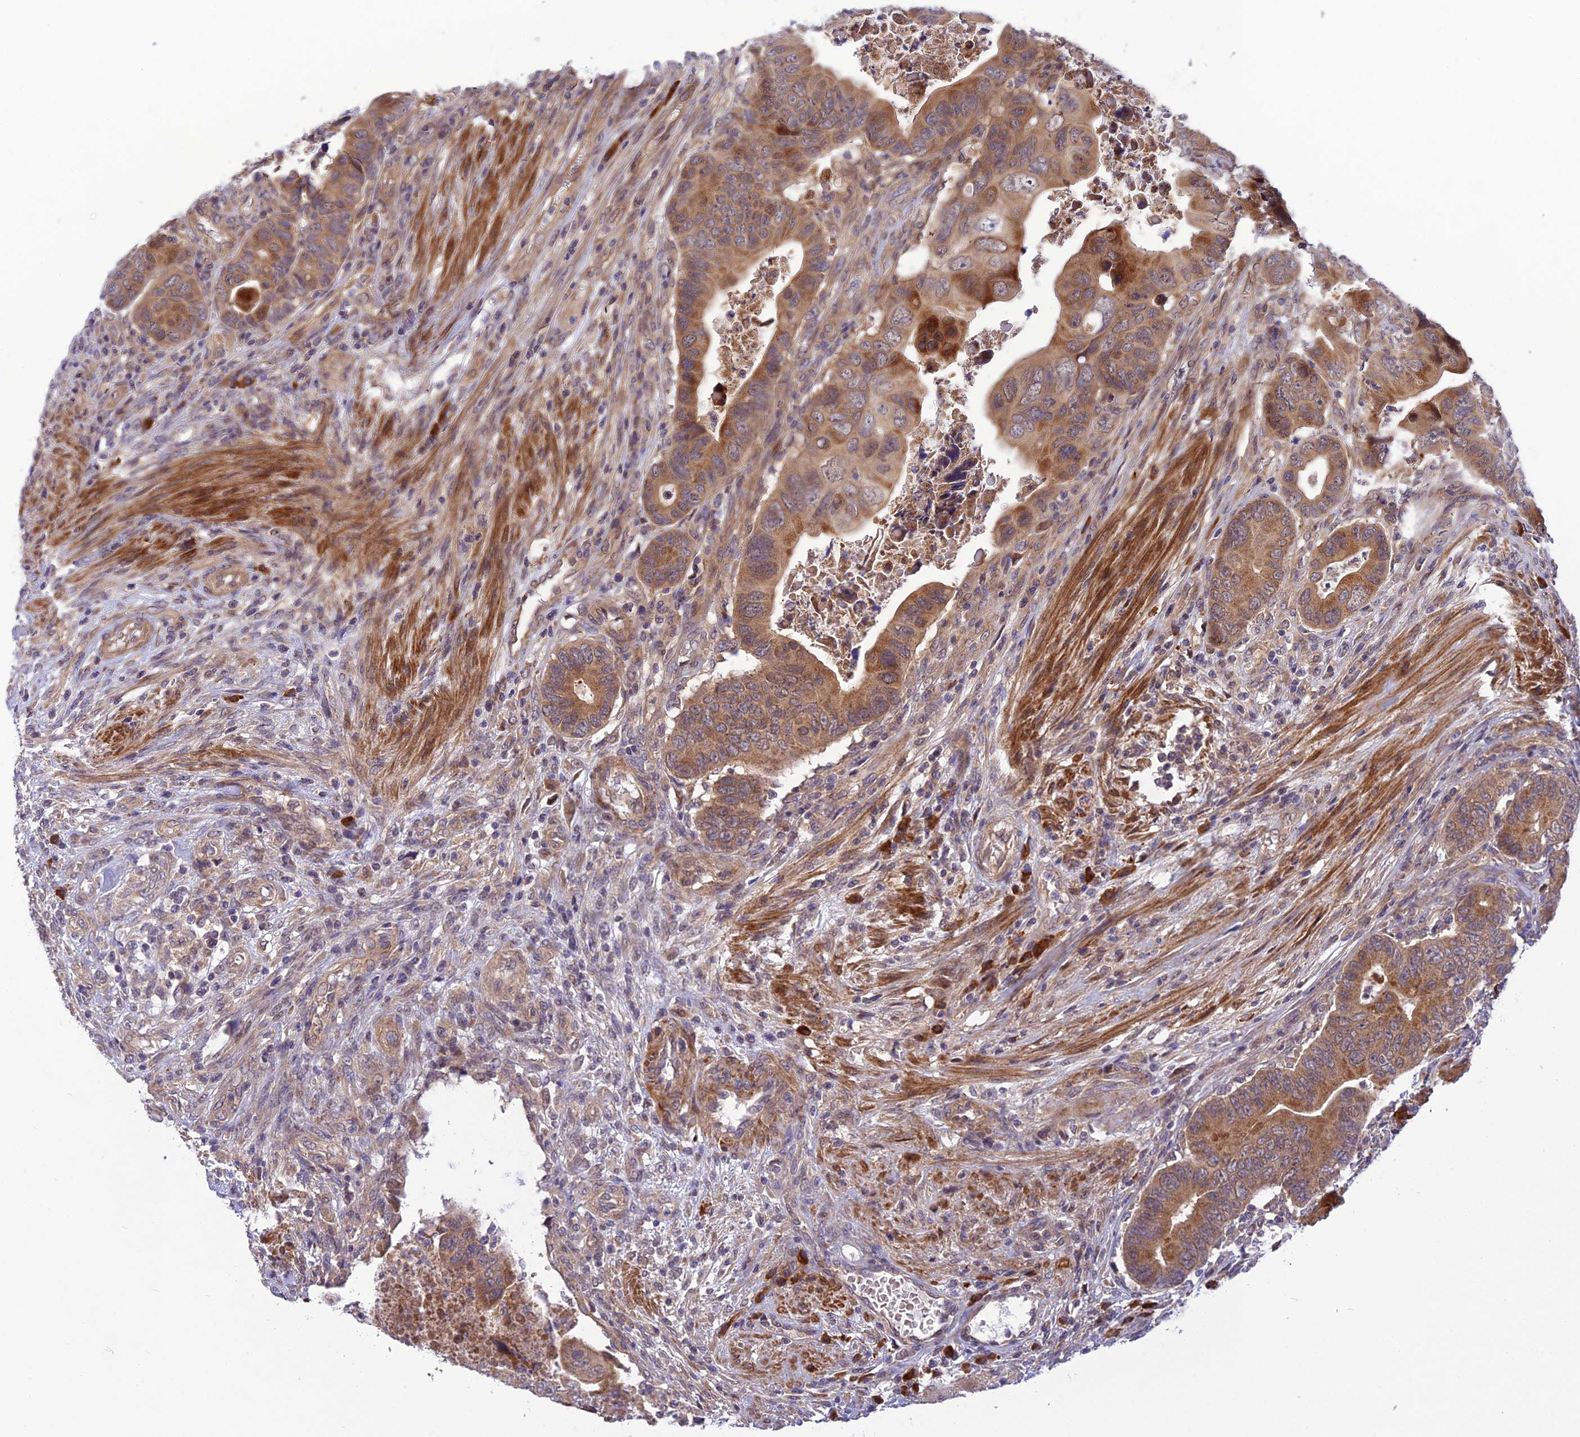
{"staining": {"intensity": "moderate", "quantity": ">75%", "location": "cytoplasmic/membranous"}, "tissue": "colorectal cancer", "cell_type": "Tumor cells", "image_type": "cancer", "snomed": [{"axis": "morphology", "description": "Adenocarcinoma, NOS"}, {"axis": "topography", "description": "Rectum"}], "caption": "Moderate cytoplasmic/membranous expression is present in about >75% of tumor cells in adenocarcinoma (colorectal). Immunohistochemistry stains the protein of interest in brown and the nuclei are stained blue.", "gene": "UROS", "patient": {"sex": "female", "age": 78}}